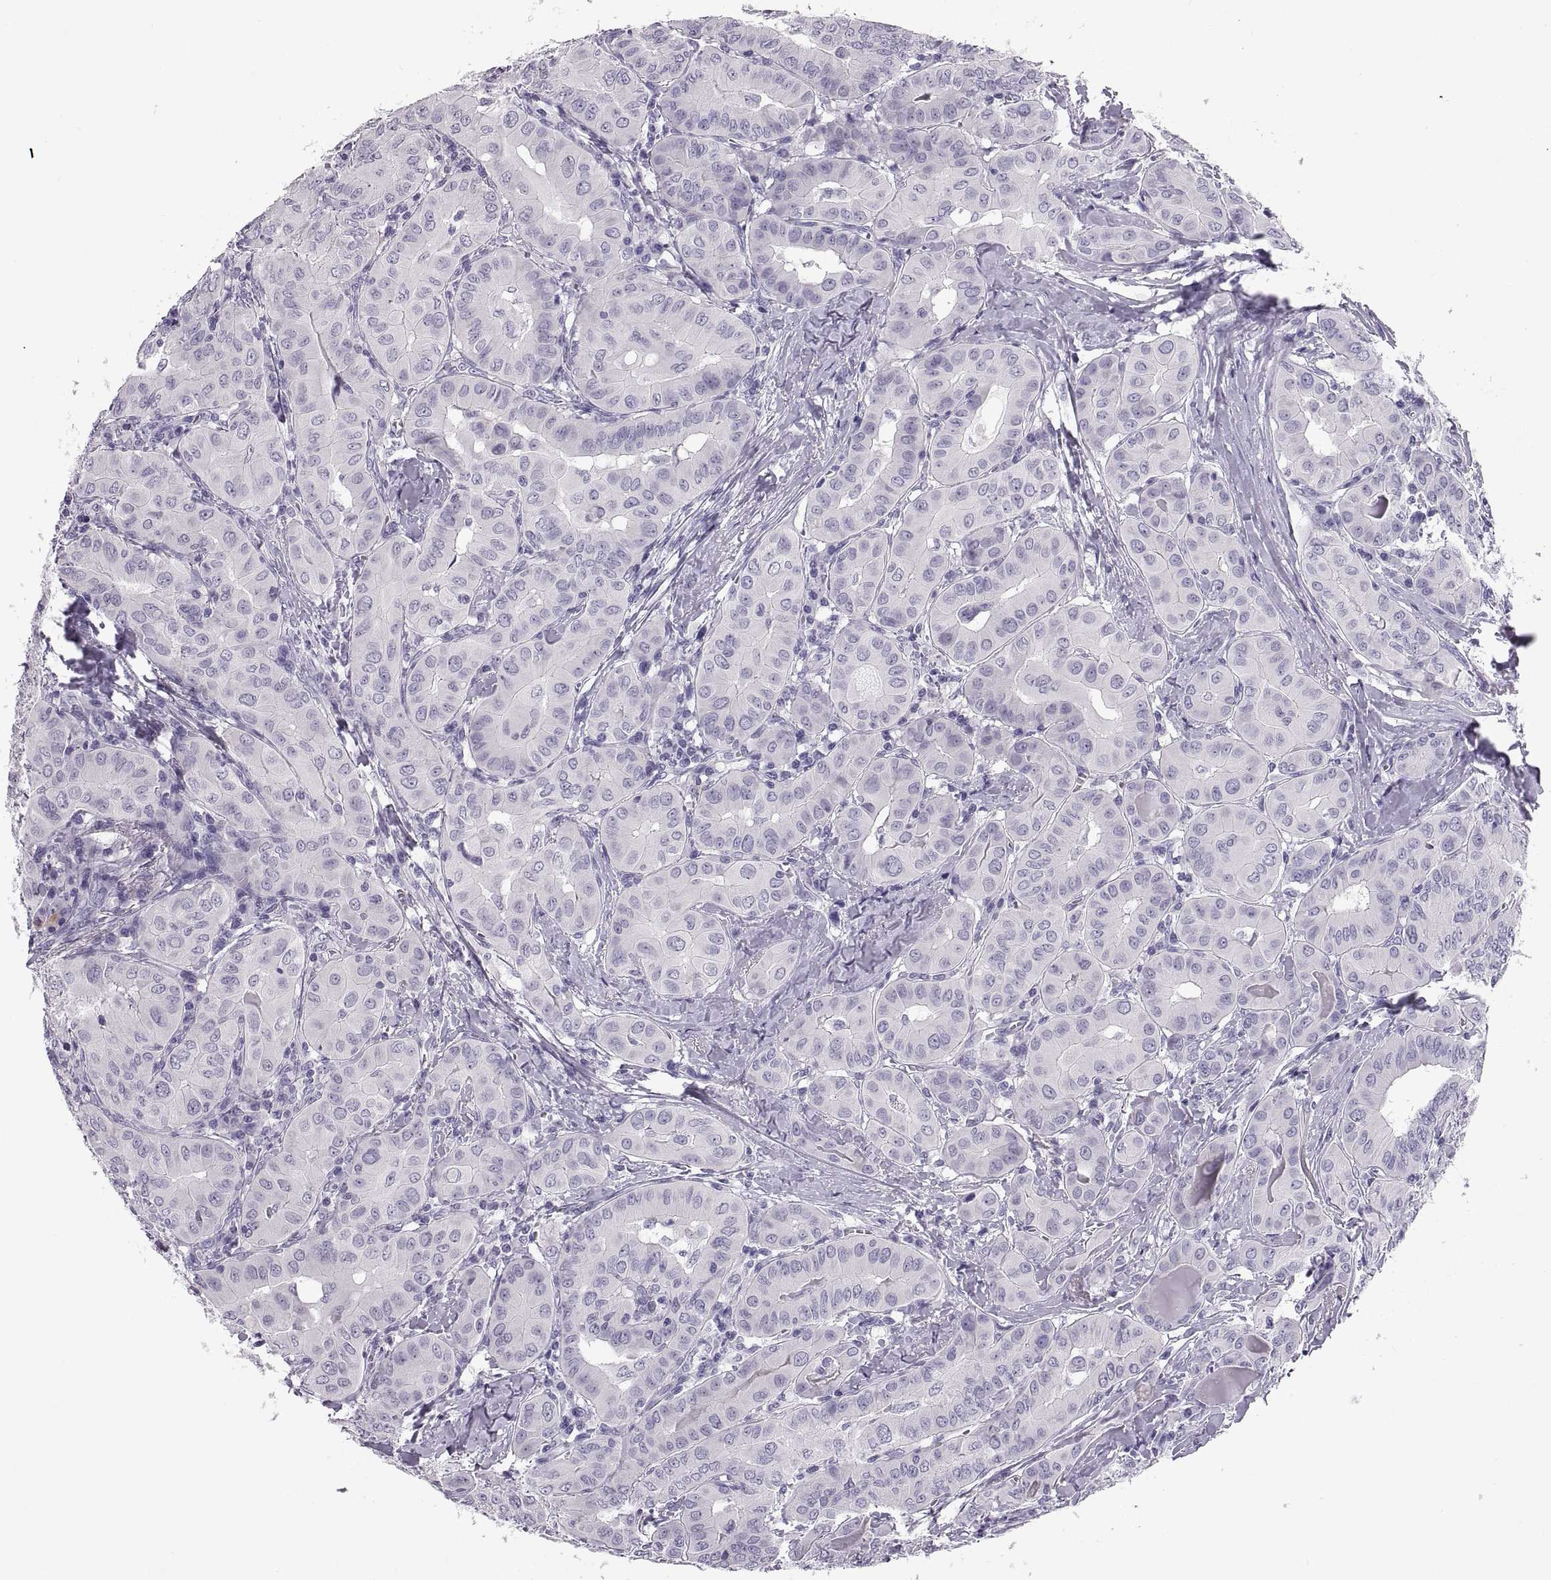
{"staining": {"intensity": "negative", "quantity": "none", "location": "none"}, "tissue": "thyroid cancer", "cell_type": "Tumor cells", "image_type": "cancer", "snomed": [{"axis": "morphology", "description": "Papillary adenocarcinoma, NOS"}, {"axis": "topography", "description": "Thyroid gland"}], "caption": "Immunohistochemistry (IHC) of human papillary adenocarcinoma (thyroid) demonstrates no expression in tumor cells.", "gene": "QRICH2", "patient": {"sex": "female", "age": 37}}